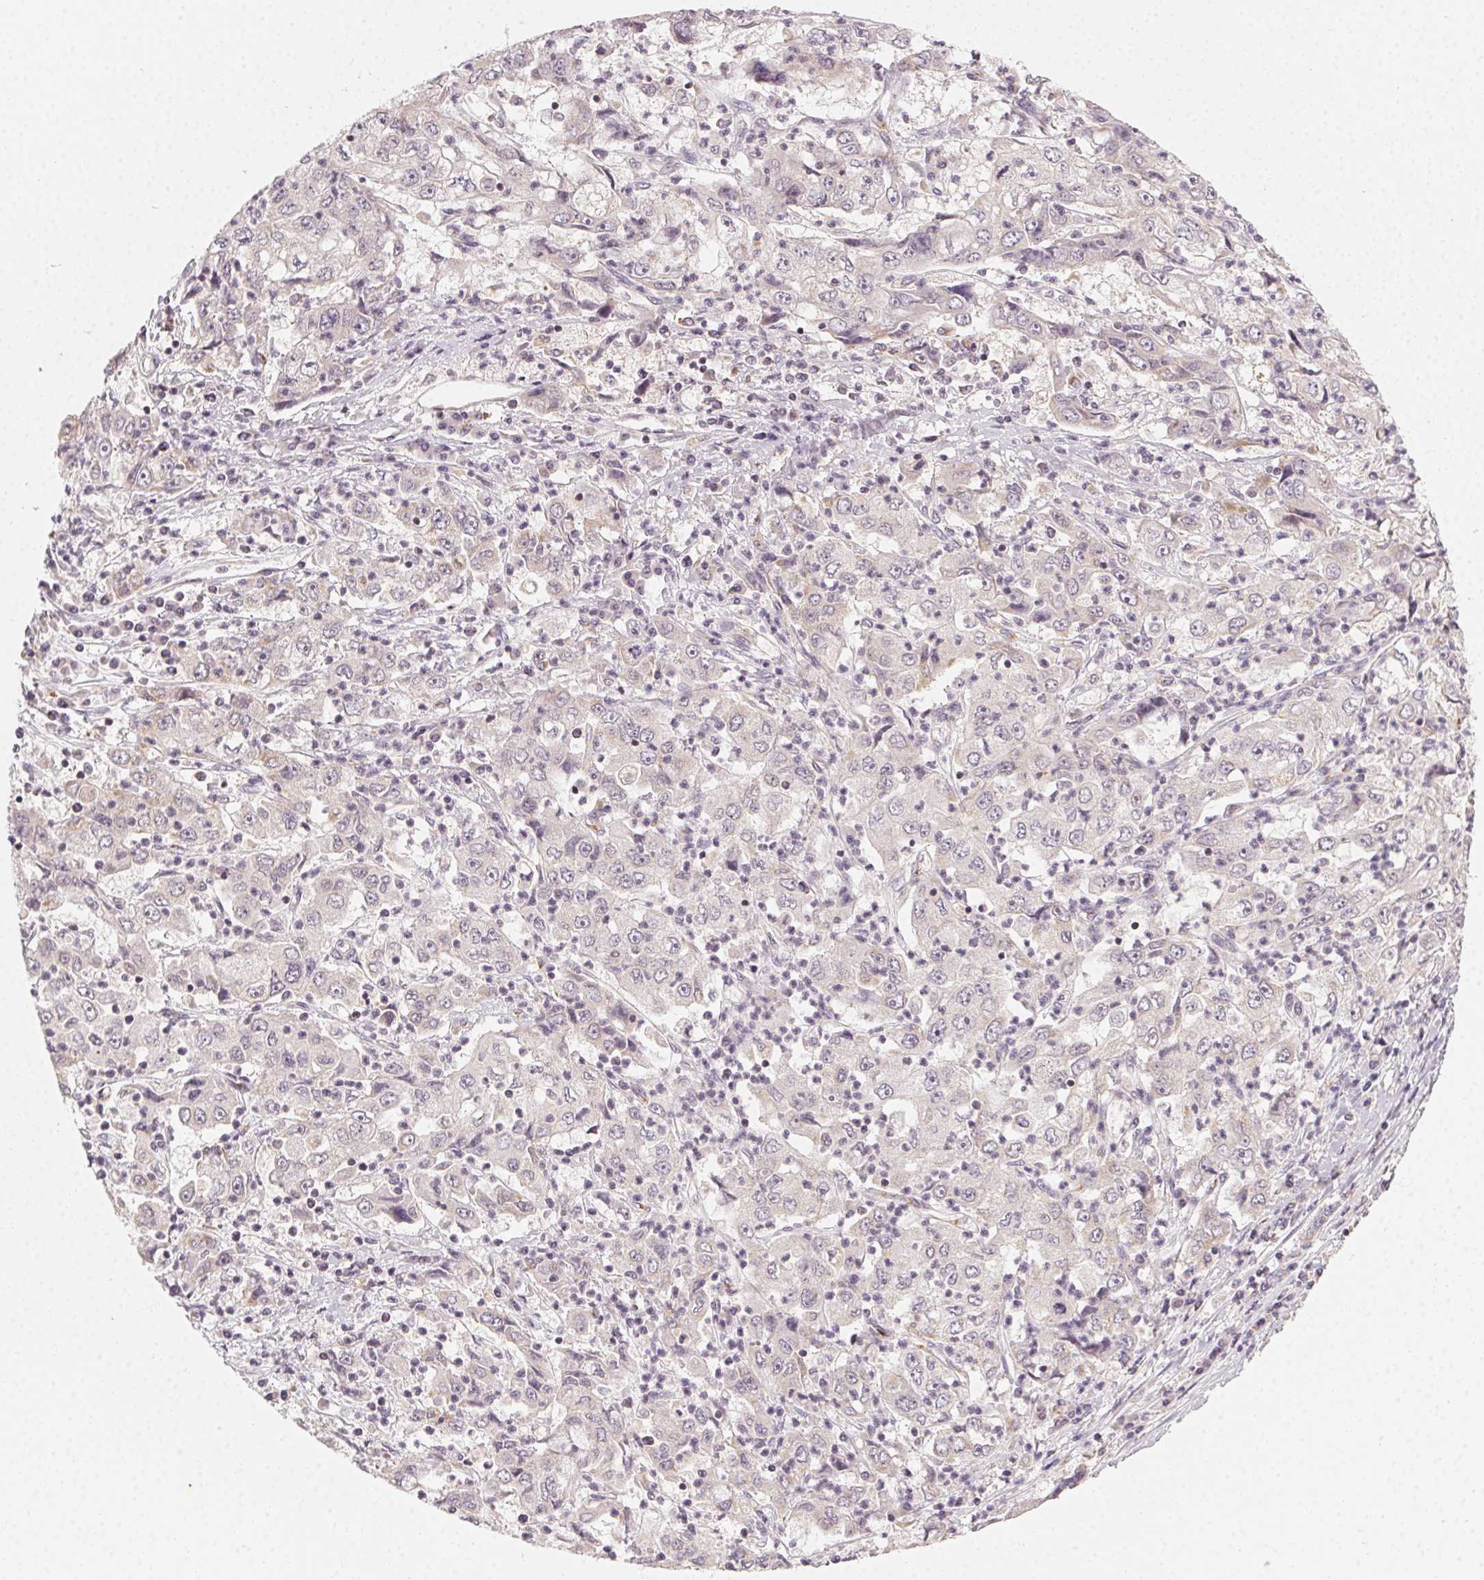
{"staining": {"intensity": "negative", "quantity": "none", "location": "none"}, "tissue": "cervical cancer", "cell_type": "Tumor cells", "image_type": "cancer", "snomed": [{"axis": "morphology", "description": "Squamous cell carcinoma, NOS"}, {"axis": "topography", "description": "Cervix"}], "caption": "Immunohistochemical staining of human cervical squamous cell carcinoma demonstrates no significant positivity in tumor cells. Nuclei are stained in blue.", "gene": "NCOA4", "patient": {"sex": "female", "age": 36}}